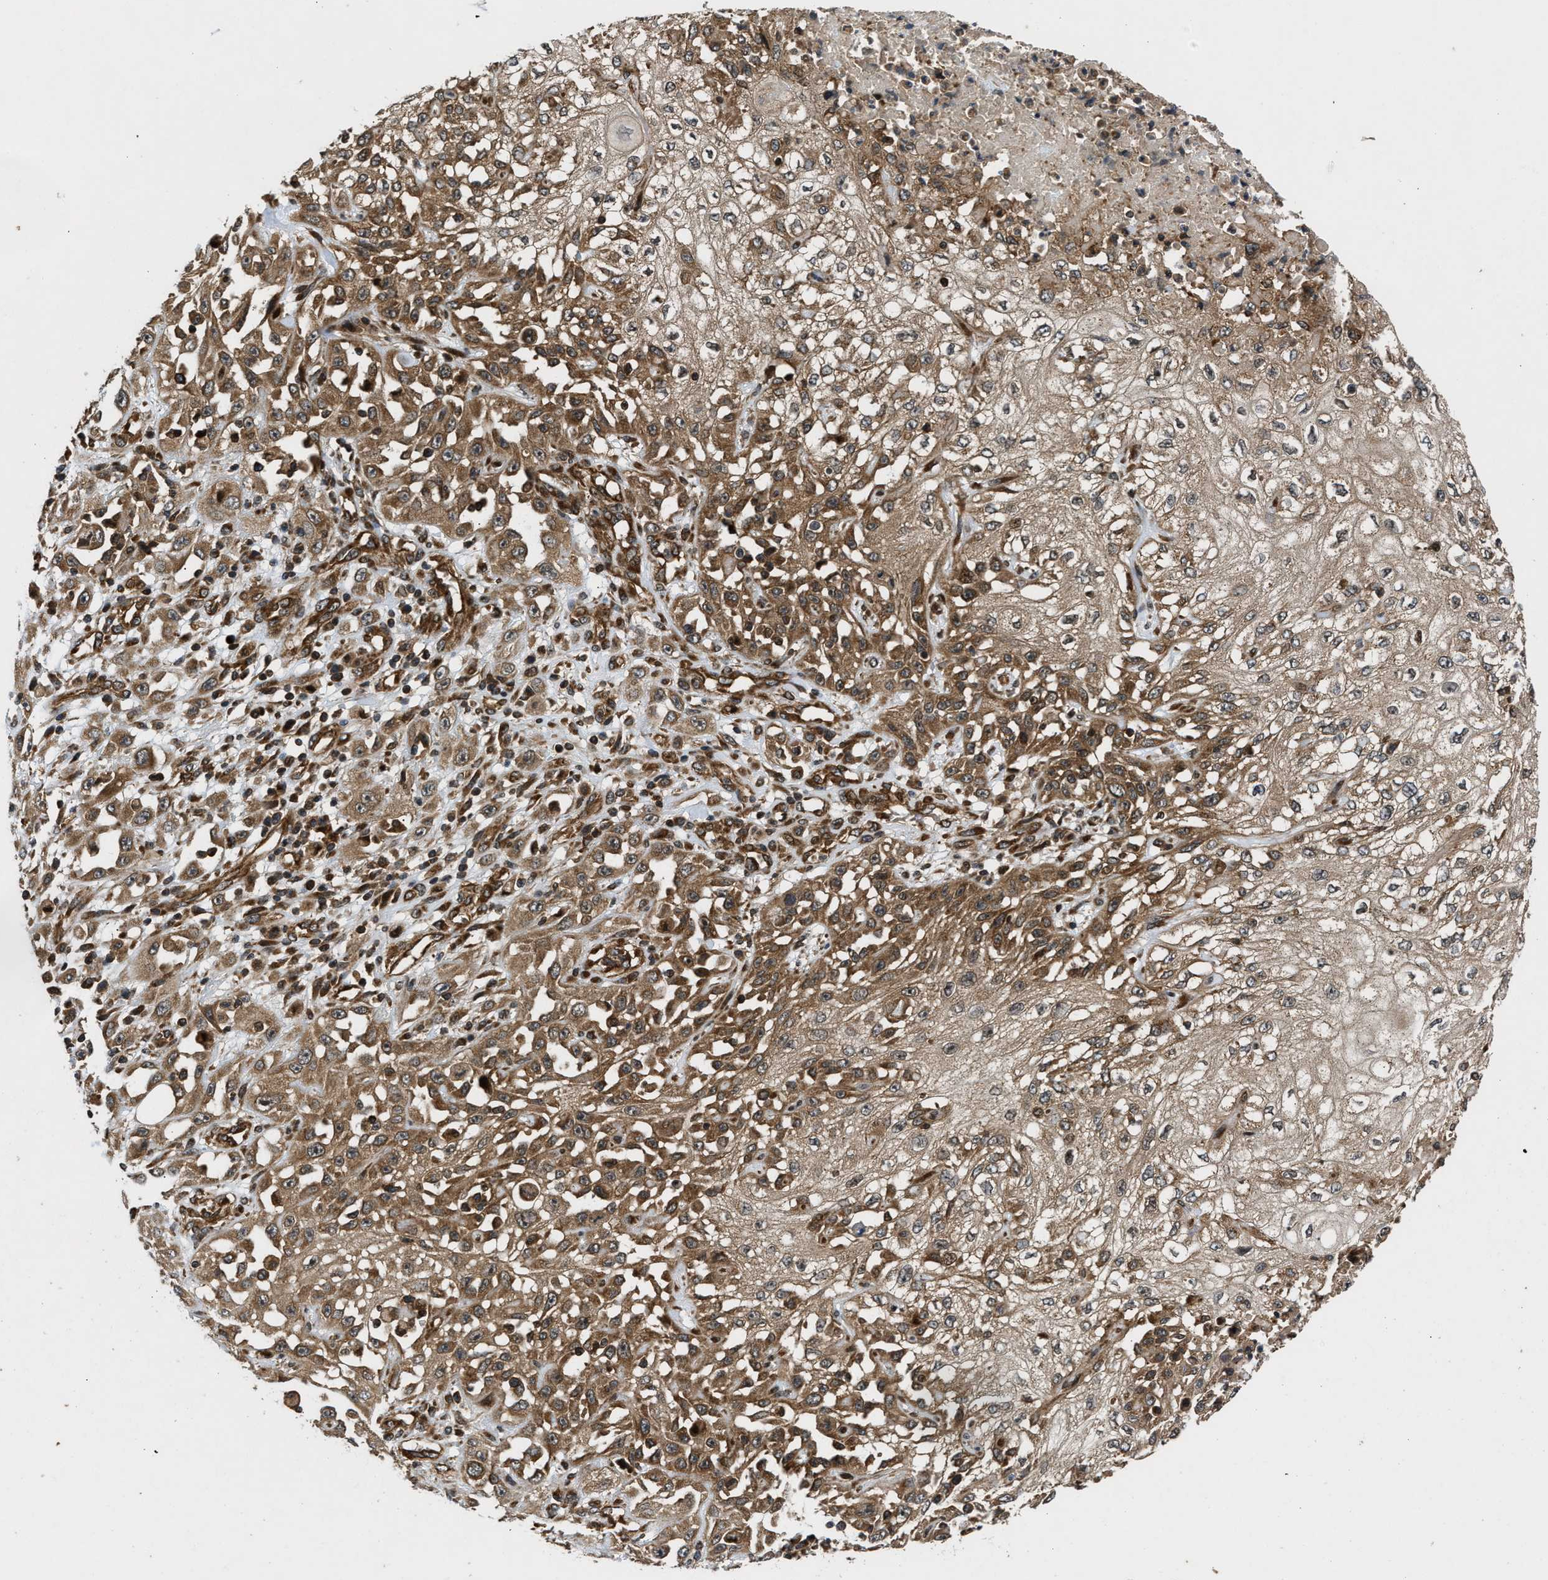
{"staining": {"intensity": "moderate", "quantity": ">75%", "location": "cytoplasmic/membranous"}, "tissue": "skin cancer", "cell_type": "Tumor cells", "image_type": "cancer", "snomed": [{"axis": "morphology", "description": "Squamous cell carcinoma, NOS"}, {"axis": "morphology", "description": "Squamous cell carcinoma, metastatic, NOS"}, {"axis": "topography", "description": "Skin"}, {"axis": "topography", "description": "Lymph node"}], "caption": "Skin cancer stained for a protein displays moderate cytoplasmic/membranous positivity in tumor cells.", "gene": "PNPLA8", "patient": {"sex": "male", "age": 75}}